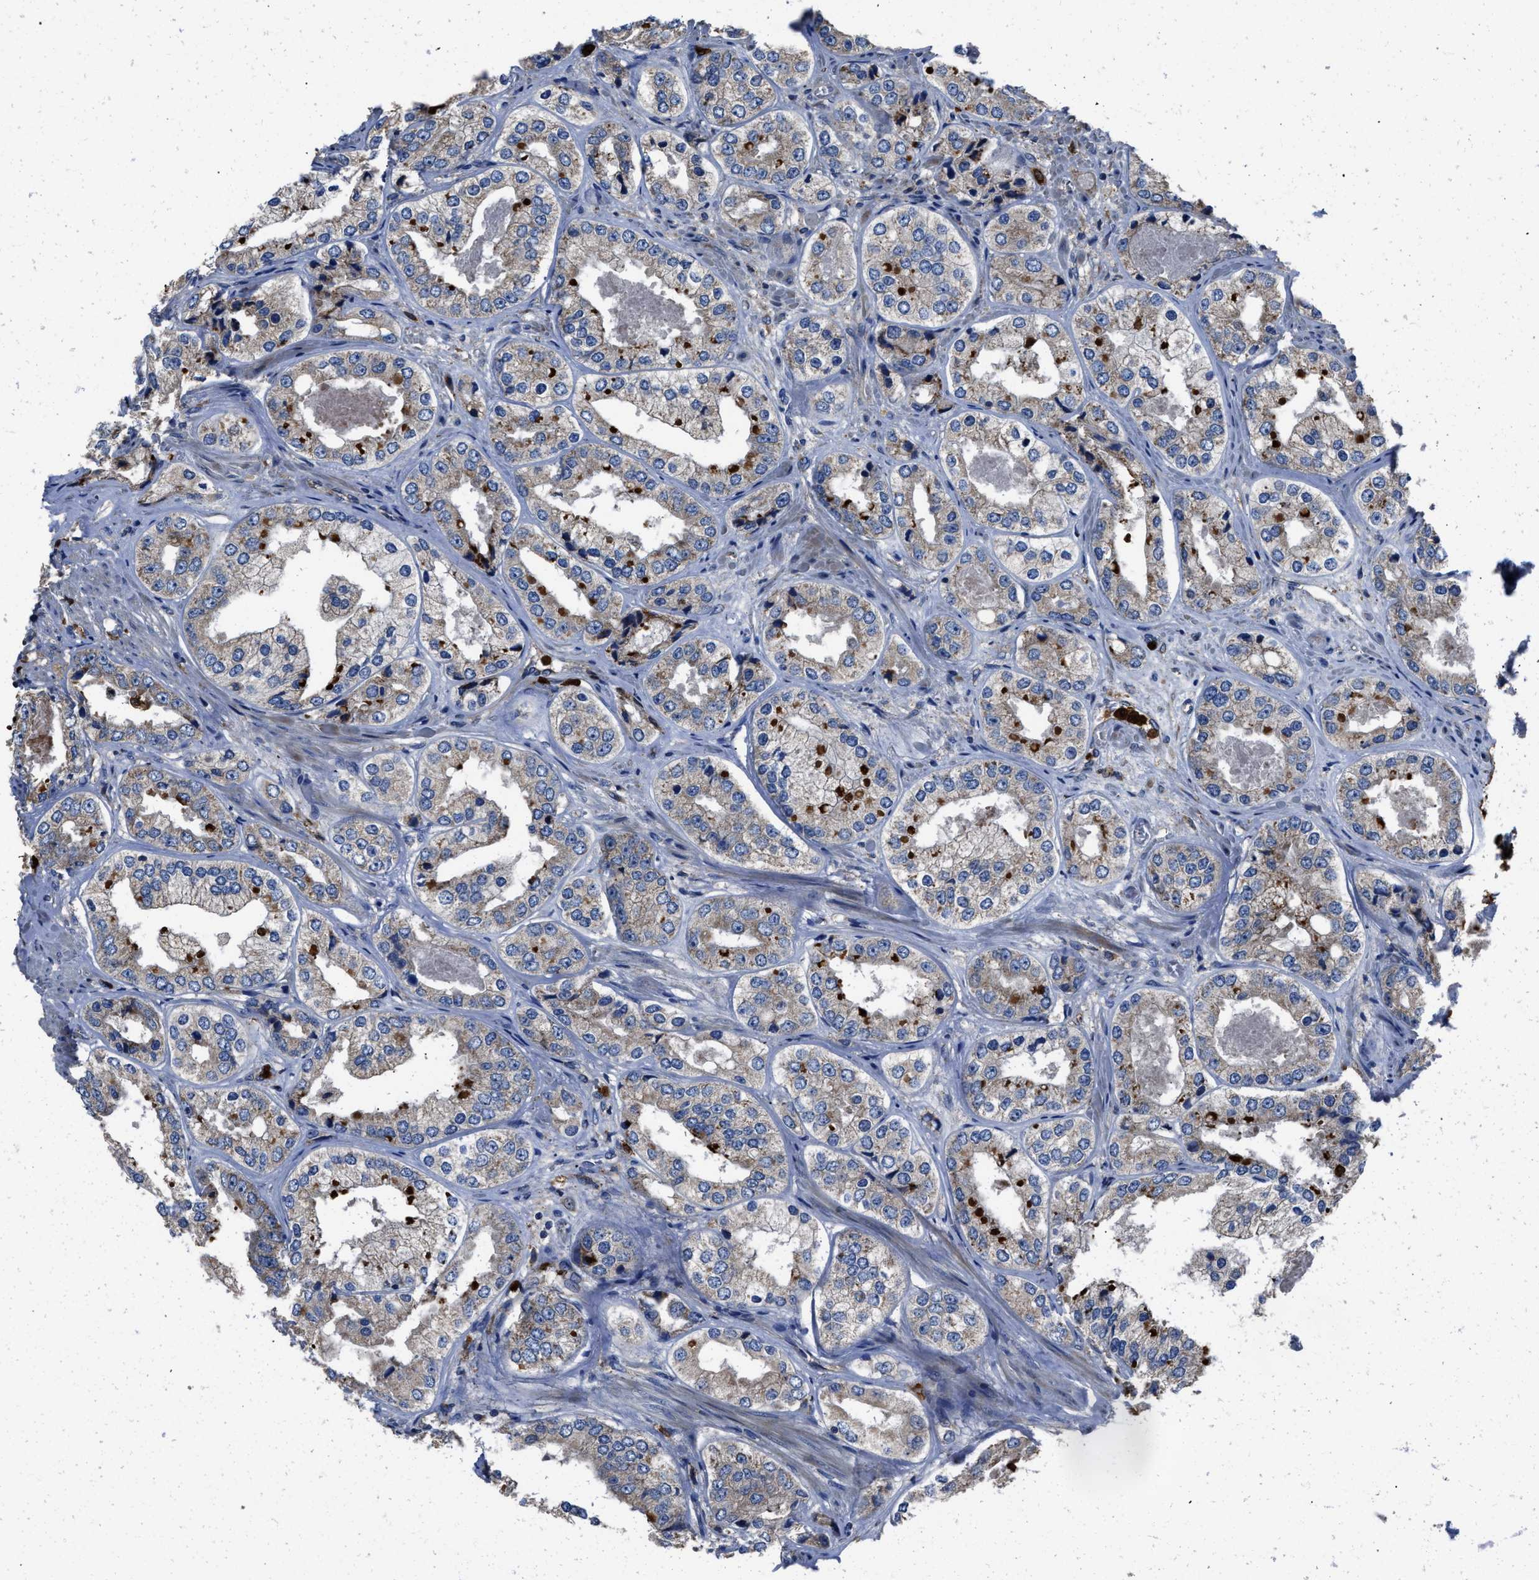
{"staining": {"intensity": "negative", "quantity": "none", "location": "none"}, "tissue": "prostate cancer", "cell_type": "Tumor cells", "image_type": "cancer", "snomed": [{"axis": "morphology", "description": "Adenocarcinoma, High grade"}, {"axis": "topography", "description": "Prostate"}], "caption": "Image shows no protein staining in tumor cells of prostate cancer tissue. (Immunohistochemistry (ihc), brightfield microscopy, high magnification).", "gene": "ANGPT1", "patient": {"sex": "male", "age": 61}}